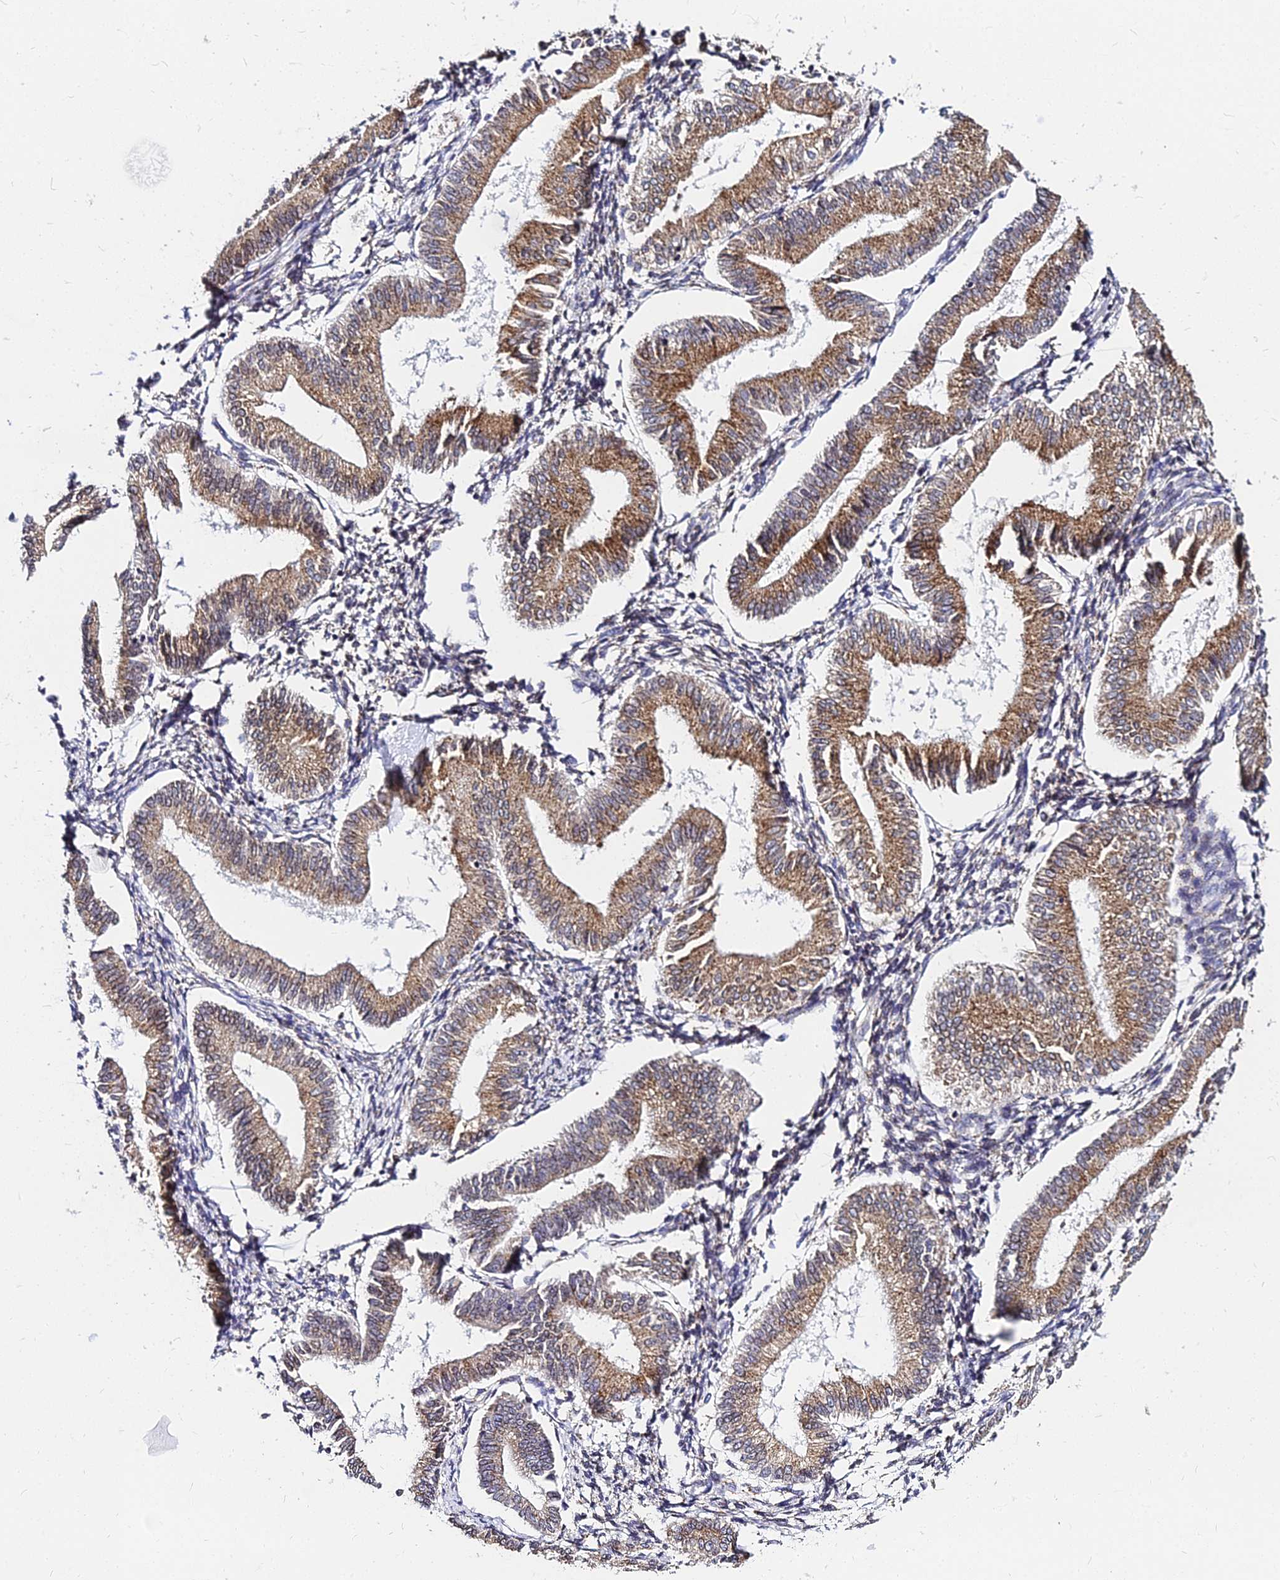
{"staining": {"intensity": "weak", "quantity": "25%-75%", "location": "cytoplasmic/membranous"}, "tissue": "endometrium", "cell_type": "Cells in endometrial stroma", "image_type": "normal", "snomed": [{"axis": "morphology", "description": "Normal tissue, NOS"}, {"axis": "topography", "description": "Endometrium"}], "caption": "About 25%-75% of cells in endometrial stroma in benign endometrium reveal weak cytoplasmic/membranous protein expression as visualized by brown immunohistochemical staining.", "gene": "RNF121", "patient": {"sex": "female", "age": 39}}